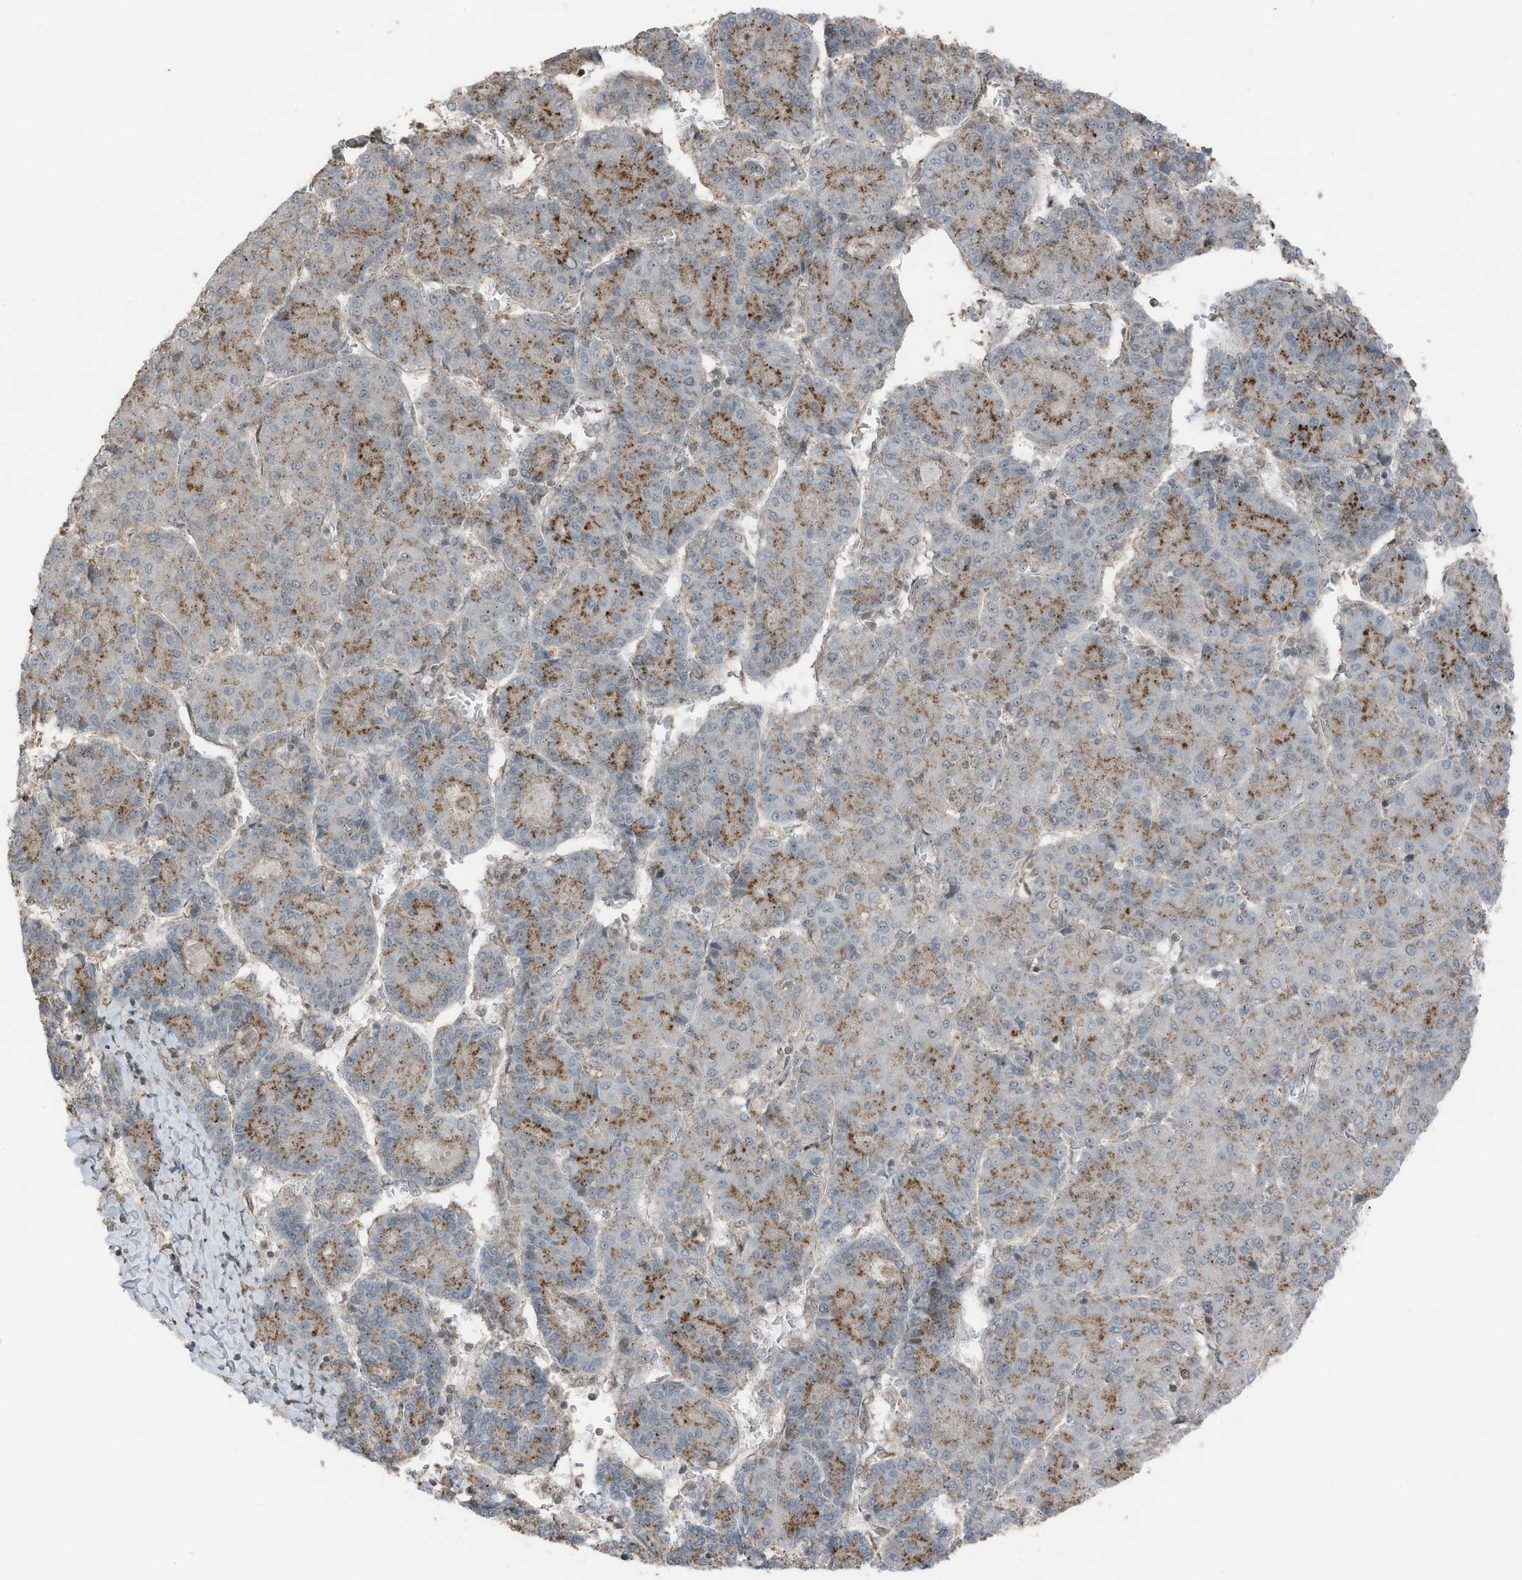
{"staining": {"intensity": "moderate", "quantity": "25%-75%", "location": "cytoplasmic/membranous"}, "tissue": "liver cancer", "cell_type": "Tumor cells", "image_type": "cancer", "snomed": [{"axis": "morphology", "description": "Carcinoma, Hepatocellular, NOS"}, {"axis": "topography", "description": "Liver"}], "caption": "About 25%-75% of tumor cells in liver cancer (hepatocellular carcinoma) demonstrate moderate cytoplasmic/membranous protein positivity as visualized by brown immunohistochemical staining.", "gene": "UTP3", "patient": {"sex": "male", "age": 65}}